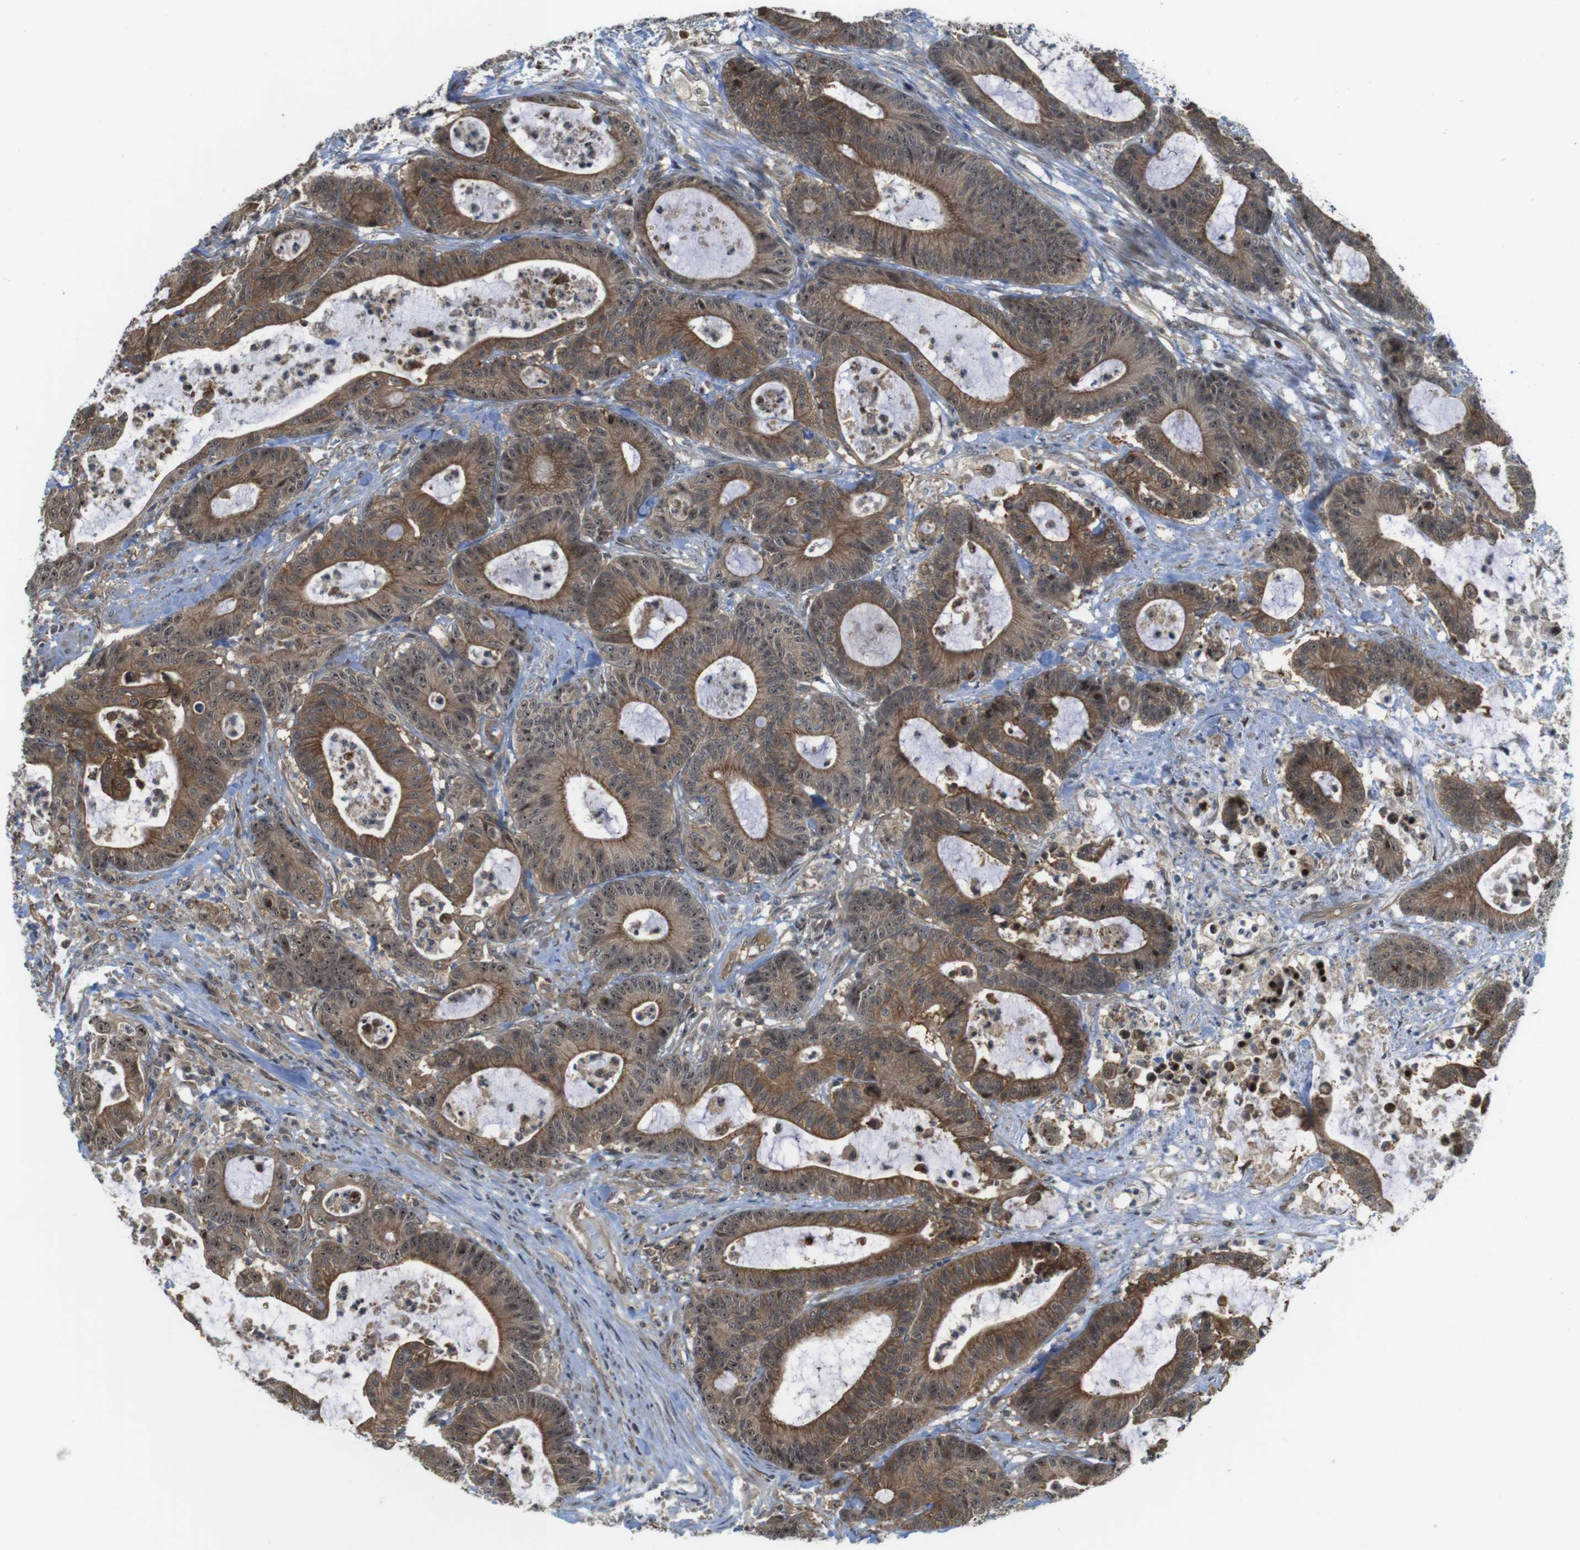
{"staining": {"intensity": "moderate", "quantity": ">75%", "location": "cytoplasmic/membranous"}, "tissue": "colorectal cancer", "cell_type": "Tumor cells", "image_type": "cancer", "snomed": [{"axis": "morphology", "description": "Adenocarcinoma, NOS"}, {"axis": "topography", "description": "Colon"}], "caption": "Protein analysis of adenocarcinoma (colorectal) tissue demonstrates moderate cytoplasmic/membranous expression in approximately >75% of tumor cells.", "gene": "CC2D1A", "patient": {"sex": "female", "age": 84}}